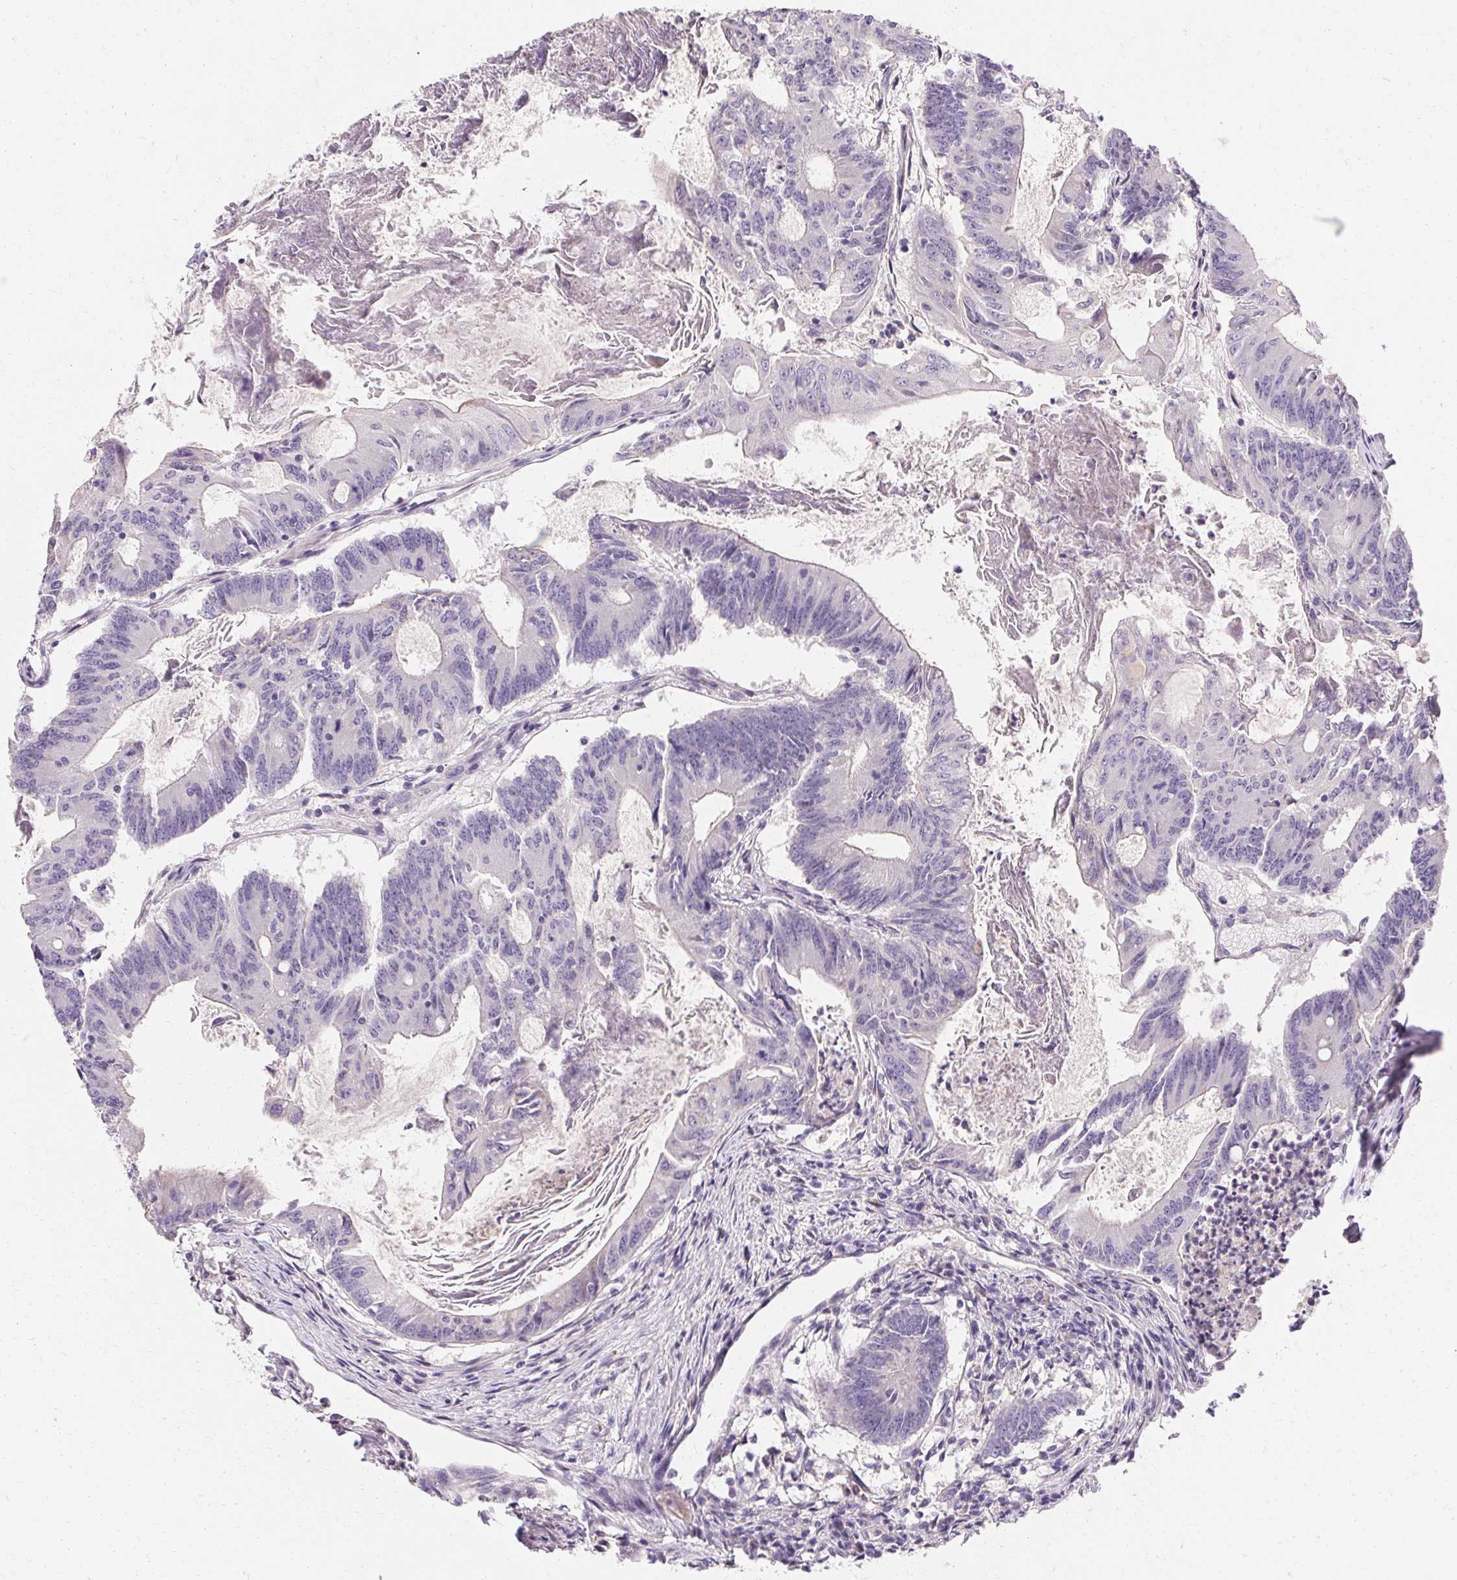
{"staining": {"intensity": "negative", "quantity": "none", "location": "none"}, "tissue": "colorectal cancer", "cell_type": "Tumor cells", "image_type": "cancer", "snomed": [{"axis": "morphology", "description": "Adenocarcinoma, NOS"}, {"axis": "topography", "description": "Colon"}], "caption": "Colorectal cancer stained for a protein using immunohistochemistry shows no expression tumor cells.", "gene": "TRIP13", "patient": {"sex": "female", "age": 70}}